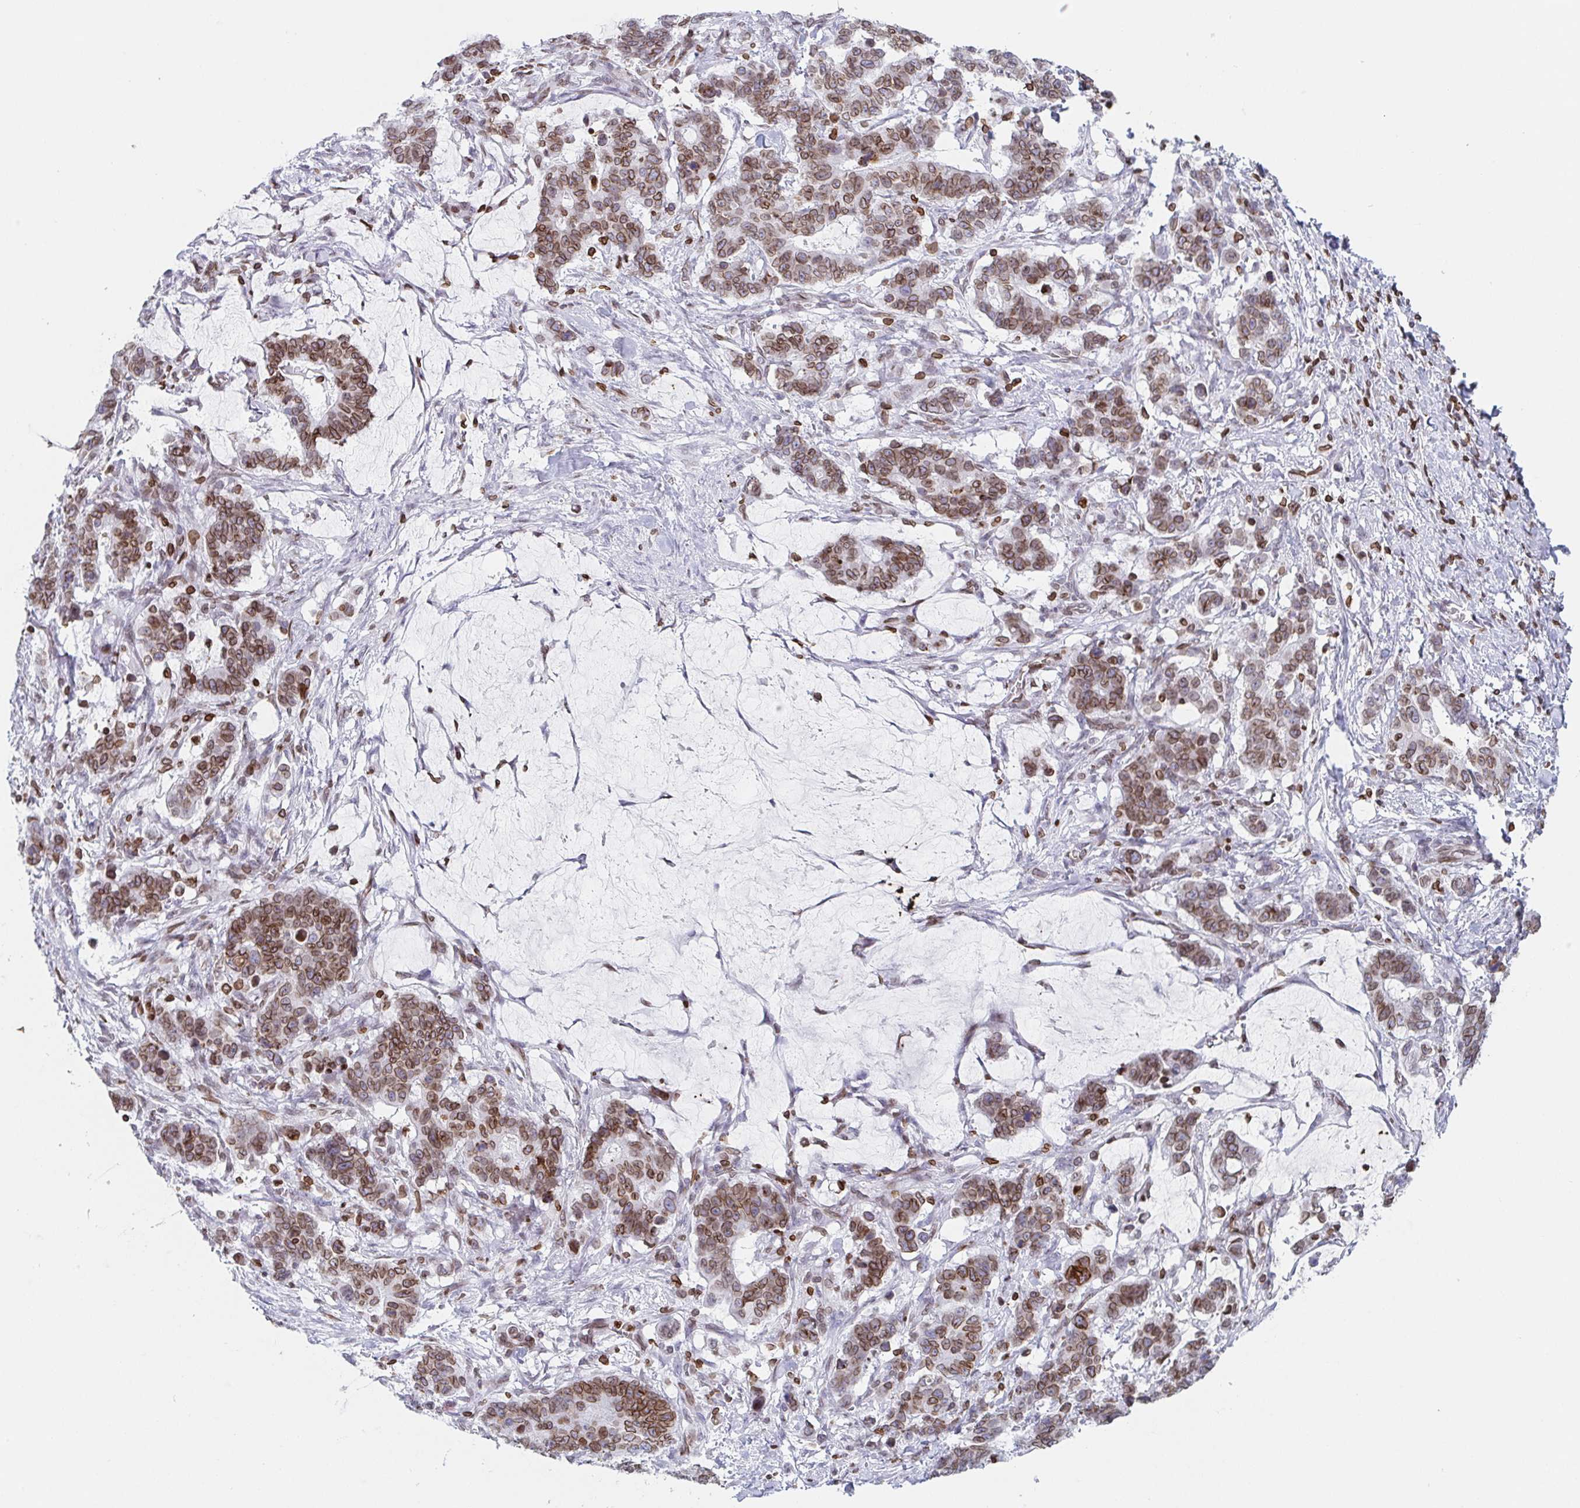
{"staining": {"intensity": "moderate", "quantity": ">75%", "location": "cytoplasmic/membranous,nuclear"}, "tissue": "stomach cancer", "cell_type": "Tumor cells", "image_type": "cancer", "snomed": [{"axis": "morphology", "description": "Normal tissue, NOS"}, {"axis": "morphology", "description": "Adenocarcinoma, NOS"}, {"axis": "topography", "description": "Stomach"}], "caption": "The image shows a brown stain indicating the presence of a protein in the cytoplasmic/membranous and nuclear of tumor cells in stomach cancer.", "gene": "BTBD7", "patient": {"sex": "female", "age": 64}}